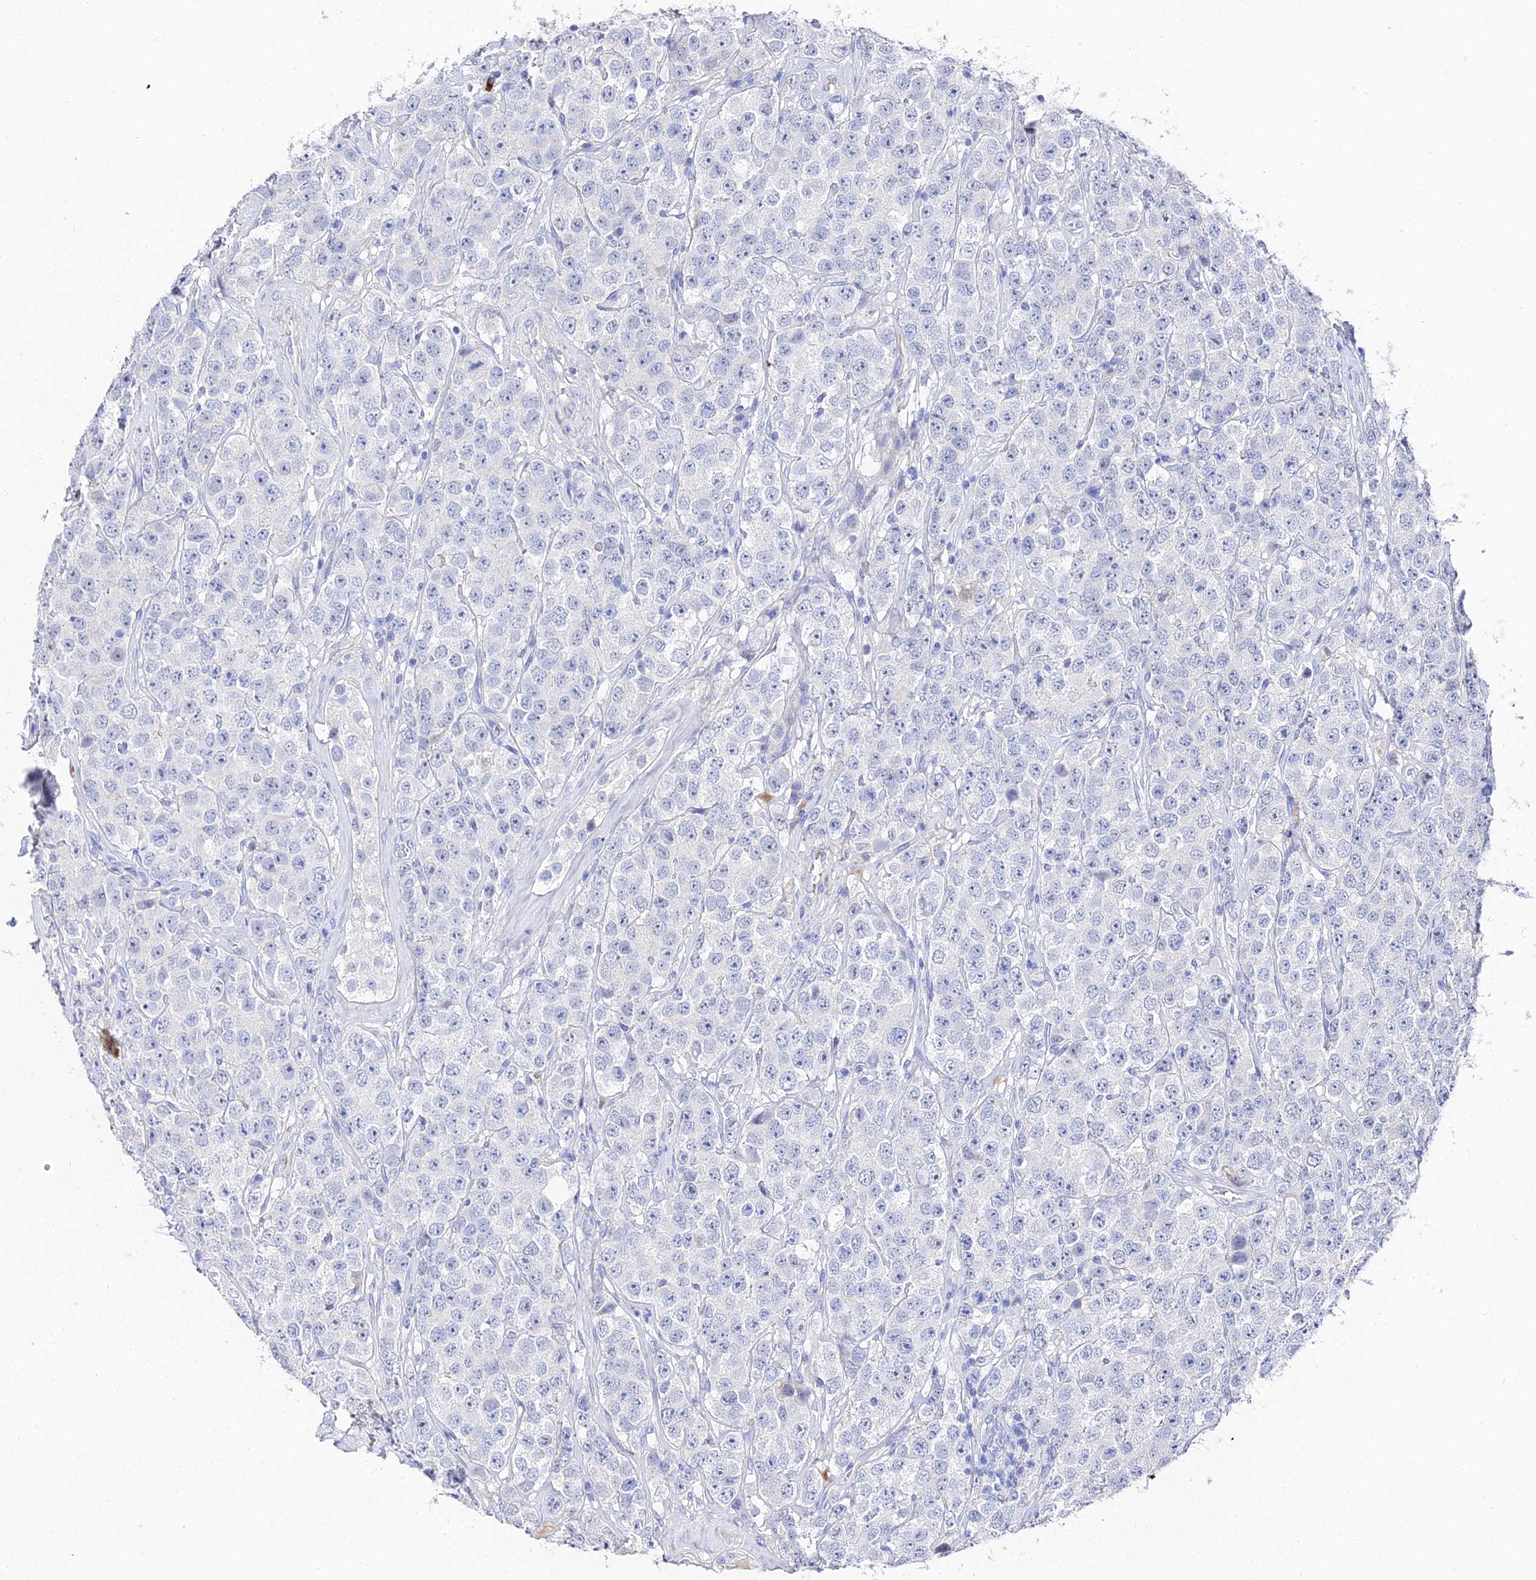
{"staining": {"intensity": "negative", "quantity": "none", "location": "none"}, "tissue": "testis cancer", "cell_type": "Tumor cells", "image_type": "cancer", "snomed": [{"axis": "morphology", "description": "Seminoma, NOS"}, {"axis": "topography", "description": "Testis"}], "caption": "Immunohistochemical staining of seminoma (testis) demonstrates no significant staining in tumor cells.", "gene": "KRT17", "patient": {"sex": "male", "age": 28}}